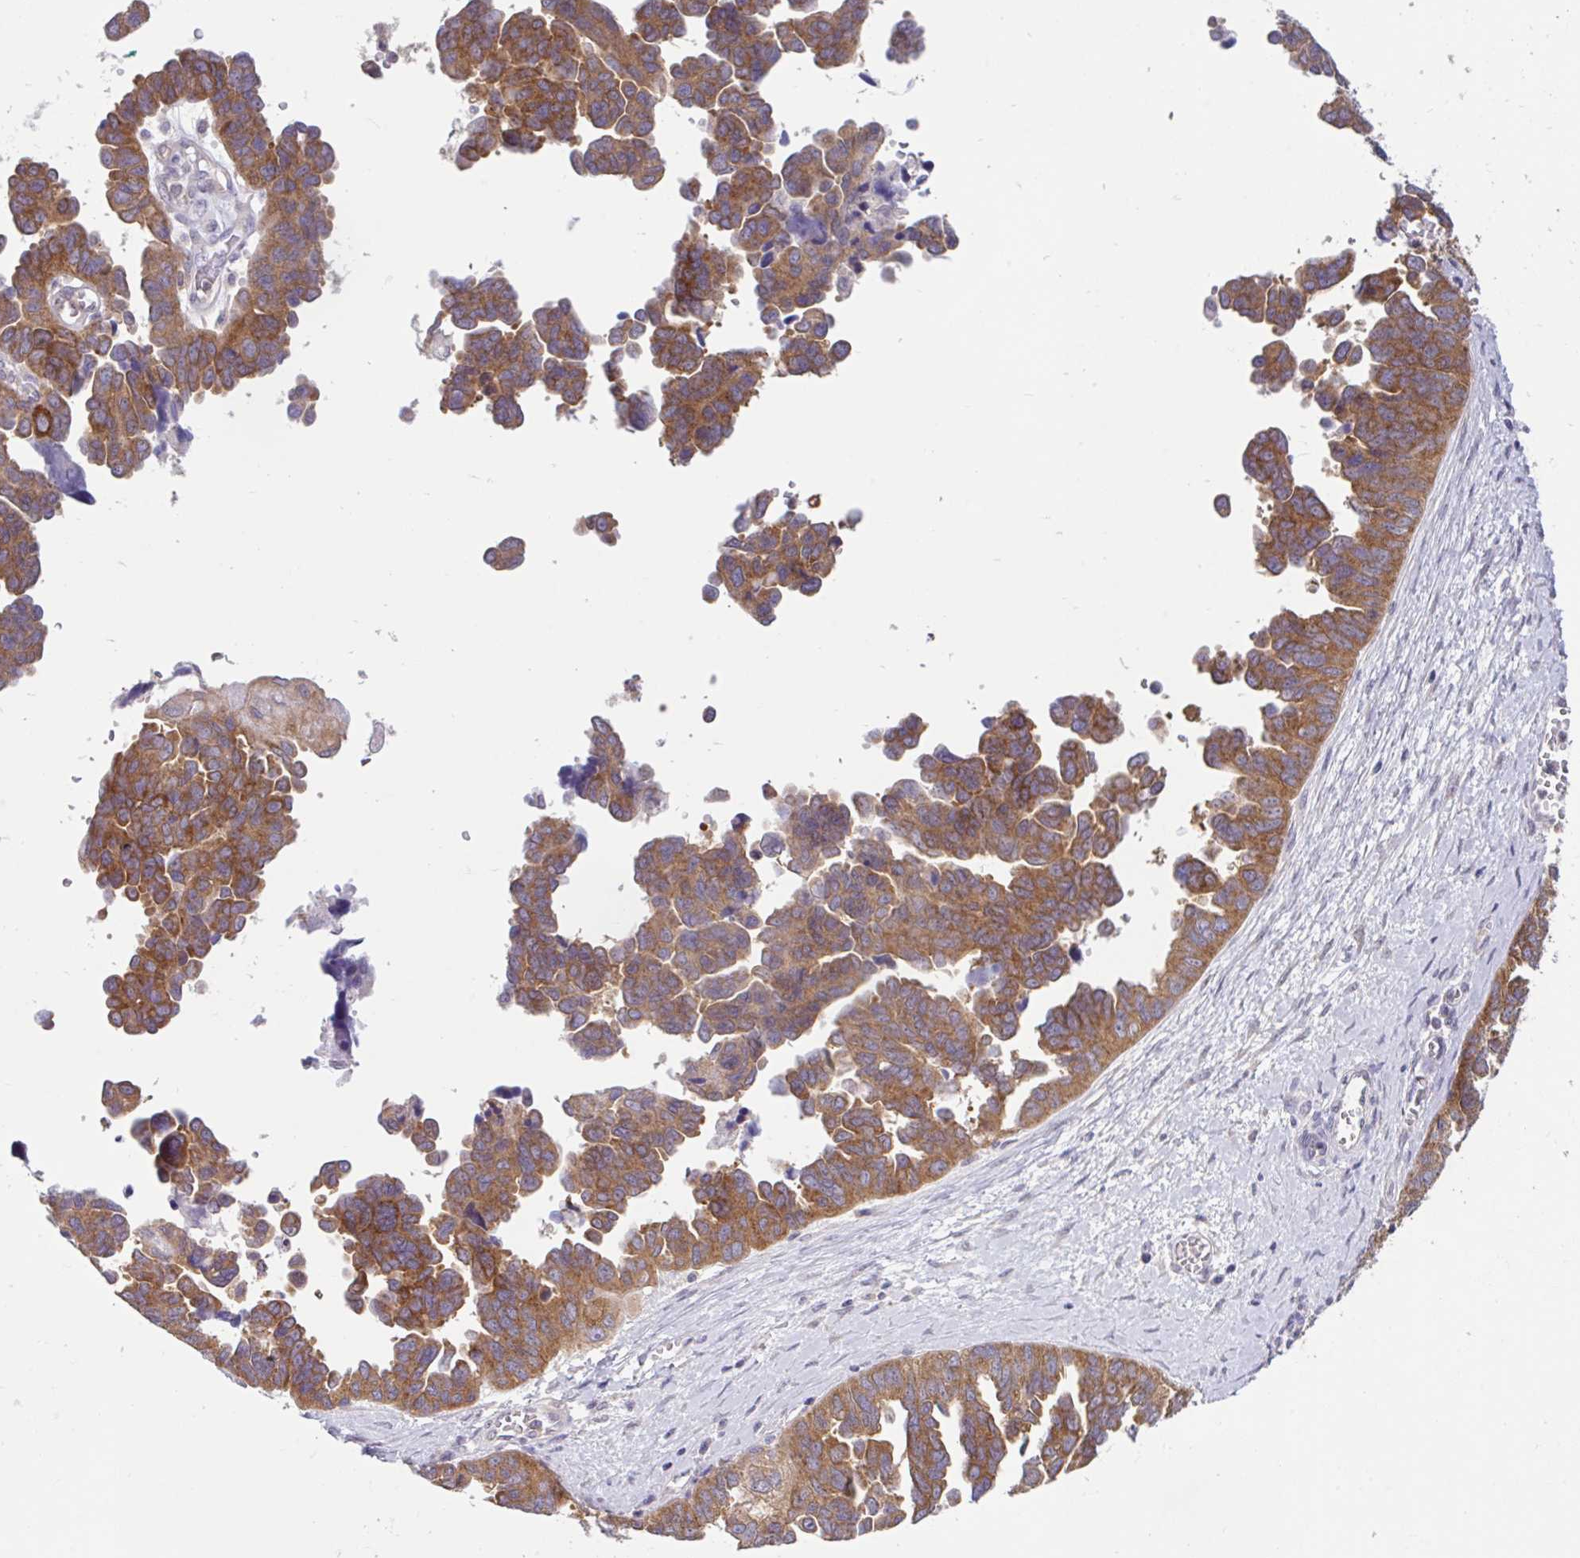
{"staining": {"intensity": "moderate", "quantity": ">75%", "location": "cytoplasmic/membranous"}, "tissue": "ovarian cancer", "cell_type": "Tumor cells", "image_type": "cancer", "snomed": [{"axis": "morphology", "description": "Cystadenocarcinoma, serous, NOS"}, {"axis": "topography", "description": "Ovary"}], "caption": "Moderate cytoplasmic/membranous staining is present in about >75% of tumor cells in ovarian cancer. (DAB IHC with brightfield microscopy, high magnification).", "gene": "RALBP1", "patient": {"sex": "female", "age": 64}}